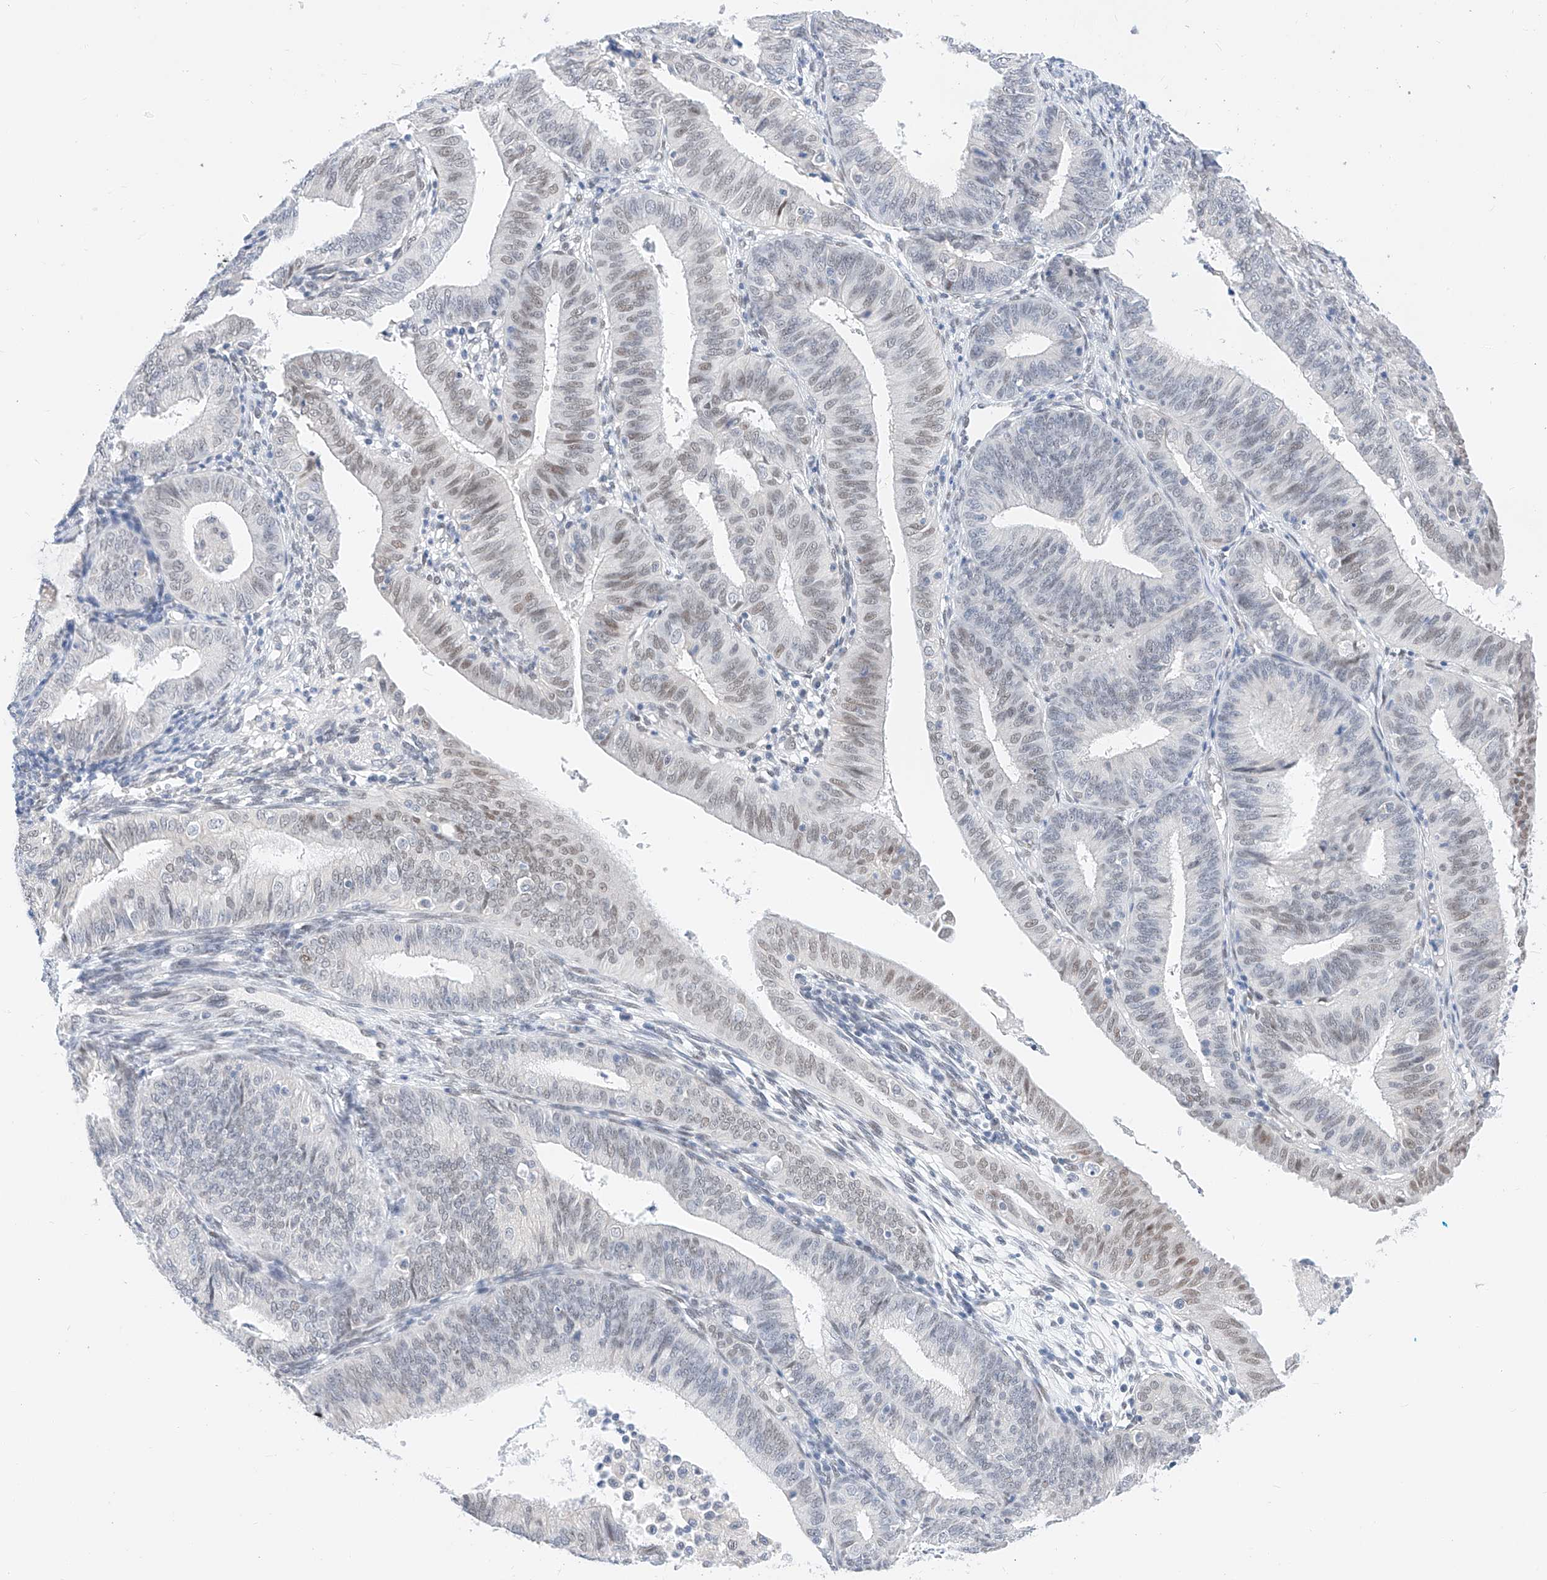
{"staining": {"intensity": "moderate", "quantity": "<25%", "location": "nuclear"}, "tissue": "endometrial cancer", "cell_type": "Tumor cells", "image_type": "cancer", "snomed": [{"axis": "morphology", "description": "Adenocarcinoma, NOS"}, {"axis": "topography", "description": "Endometrium"}], "caption": "A micrograph of endometrial cancer (adenocarcinoma) stained for a protein reveals moderate nuclear brown staining in tumor cells.", "gene": "KCNJ1", "patient": {"sex": "female", "age": 51}}